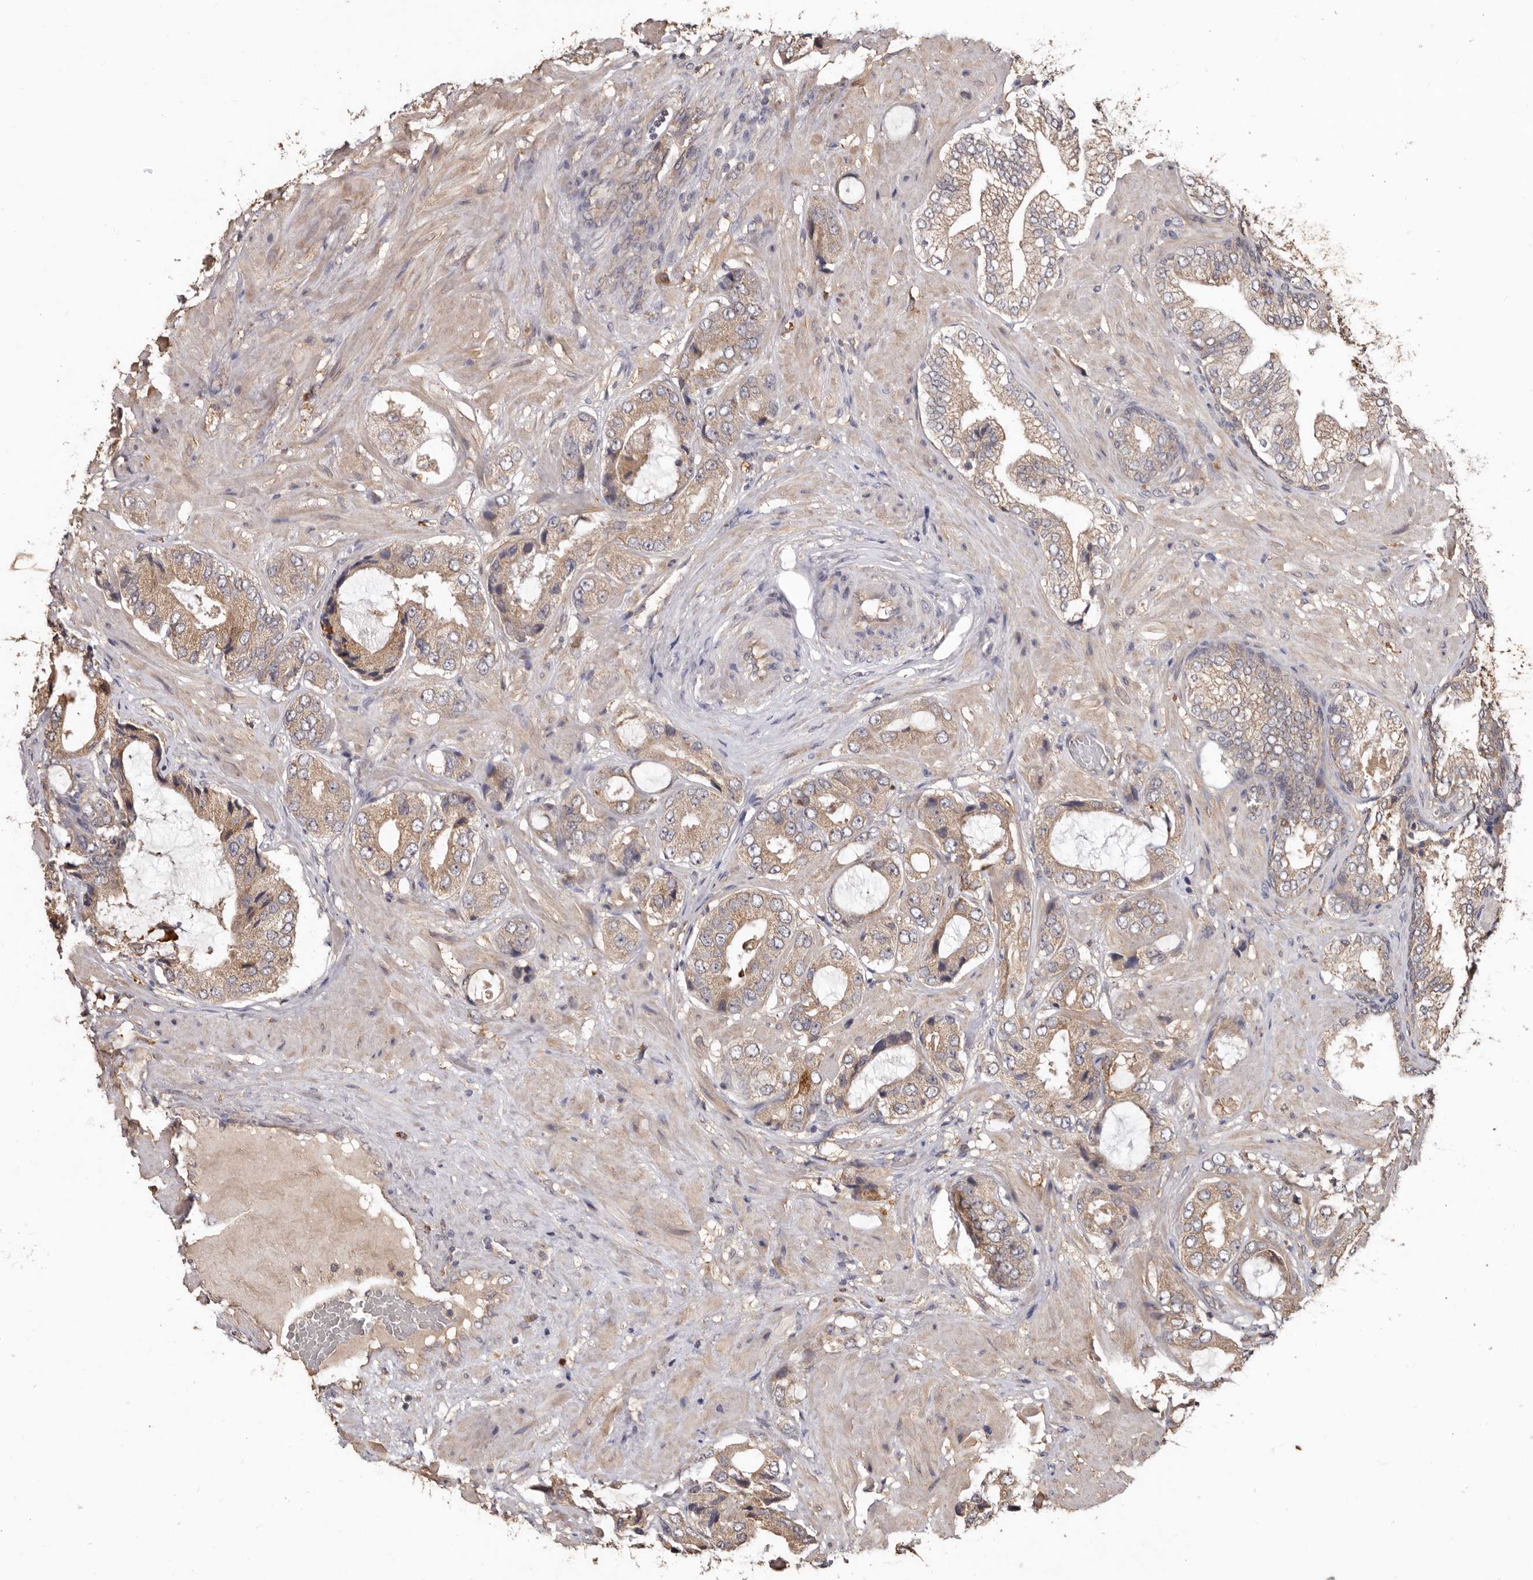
{"staining": {"intensity": "weak", "quantity": ">75%", "location": "cytoplasmic/membranous"}, "tissue": "prostate cancer", "cell_type": "Tumor cells", "image_type": "cancer", "snomed": [{"axis": "morphology", "description": "Adenocarcinoma, High grade"}, {"axis": "topography", "description": "Prostate"}], "caption": "Protein analysis of prostate adenocarcinoma (high-grade) tissue displays weak cytoplasmic/membranous expression in about >75% of tumor cells. The staining was performed using DAB to visualize the protein expression in brown, while the nuclei were stained in blue with hematoxylin (Magnification: 20x).", "gene": "RSPO2", "patient": {"sex": "male", "age": 59}}